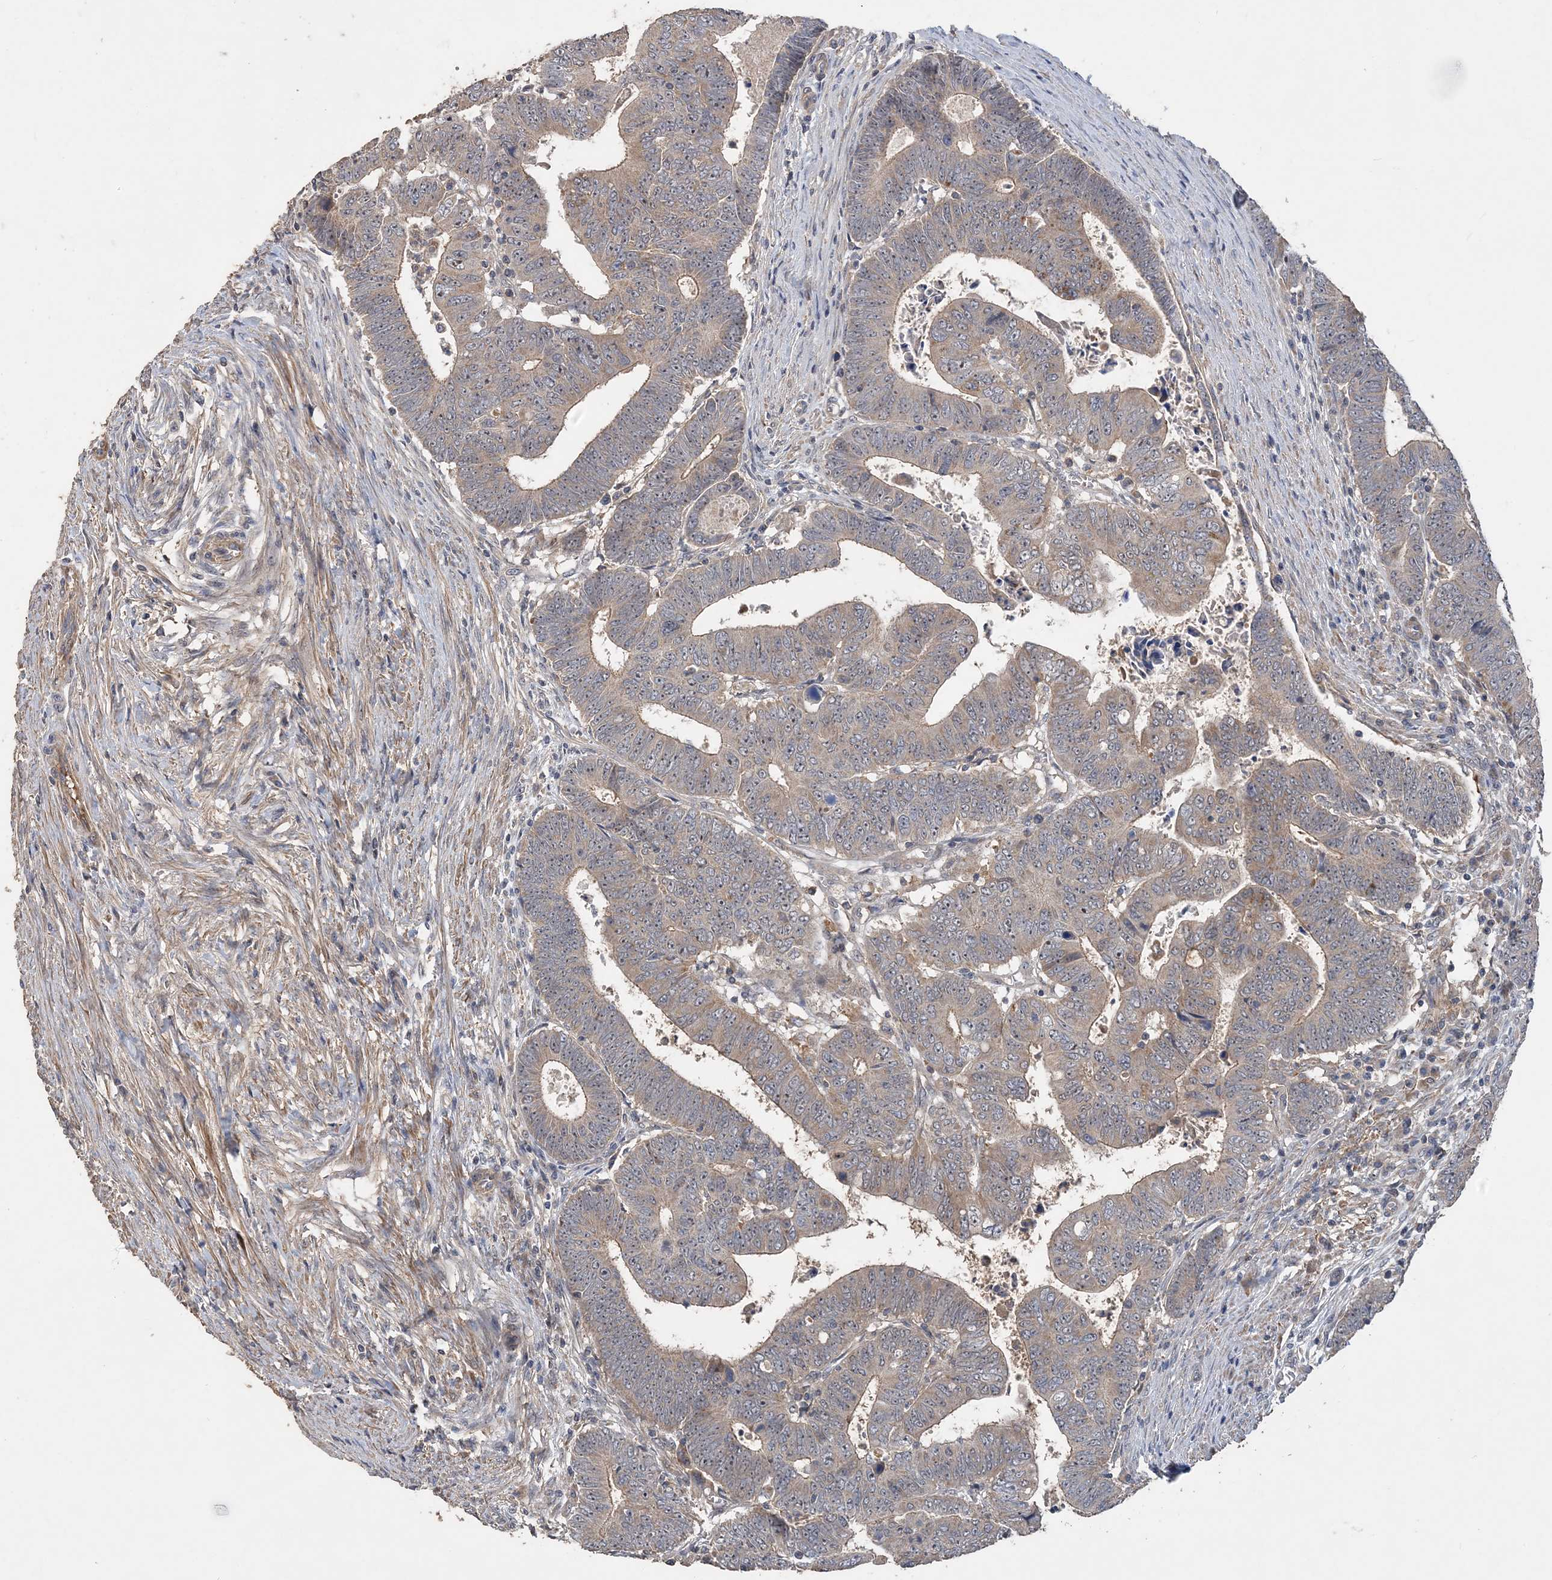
{"staining": {"intensity": "weak", "quantity": ">75%", "location": "cytoplasmic/membranous,nuclear"}, "tissue": "colorectal cancer", "cell_type": "Tumor cells", "image_type": "cancer", "snomed": [{"axis": "morphology", "description": "Normal tissue, NOS"}, {"axis": "morphology", "description": "Adenocarcinoma, NOS"}, {"axis": "topography", "description": "Rectum"}], "caption": "IHC histopathology image of neoplastic tissue: human adenocarcinoma (colorectal) stained using immunohistochemistry reveals low levels of weak protein expression localized specifically in the cytoplasmic/membranous and nuclear of tumor cells, appearing as a cytoplasmic/membranous and nuclear brown color.", "gene": "GRINA", "patient": {"sex": "female", "age": 65}}